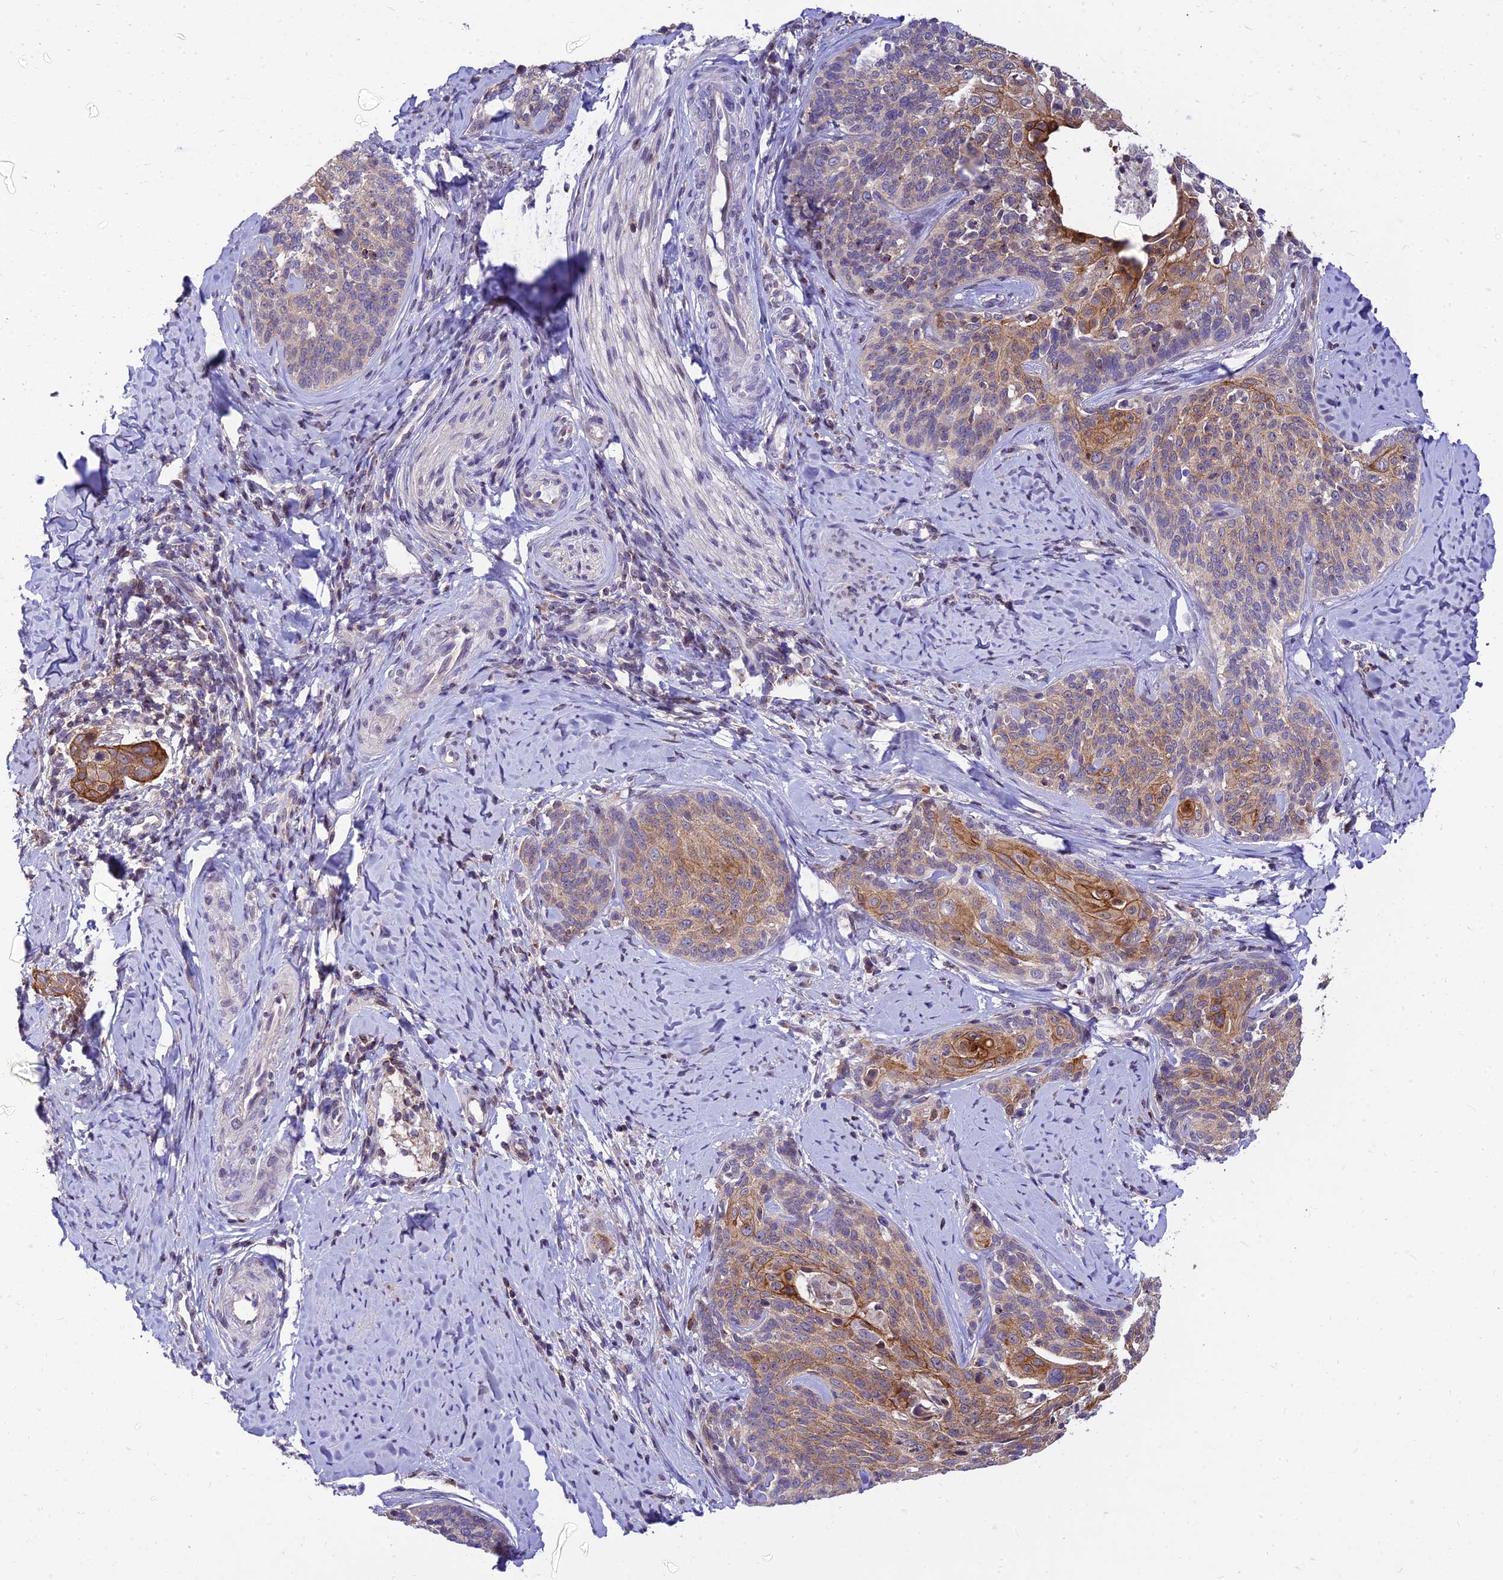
{"staining": {"intensity": "moderate", "quantity": "<25%", "location": "cytoplasmic/membranous"}, "tissue": "cervical cancer", "cell_type": "Tumor cells", "image_type": "cancer", "snomed": [{"axis": "morphology", "description": "Squamous cell carcinoma, NOS"}, {"axis": "topography", "description": "Cervix"}], "caption": "Tumor cells show moderate cytoplasmic/membranous expression in about <25% of cells in cervical cancer. (IHC, brightfield microscopy, high magnification).", "gene": "C6orf132", "patient": {"sex": "female", "age": 50}}